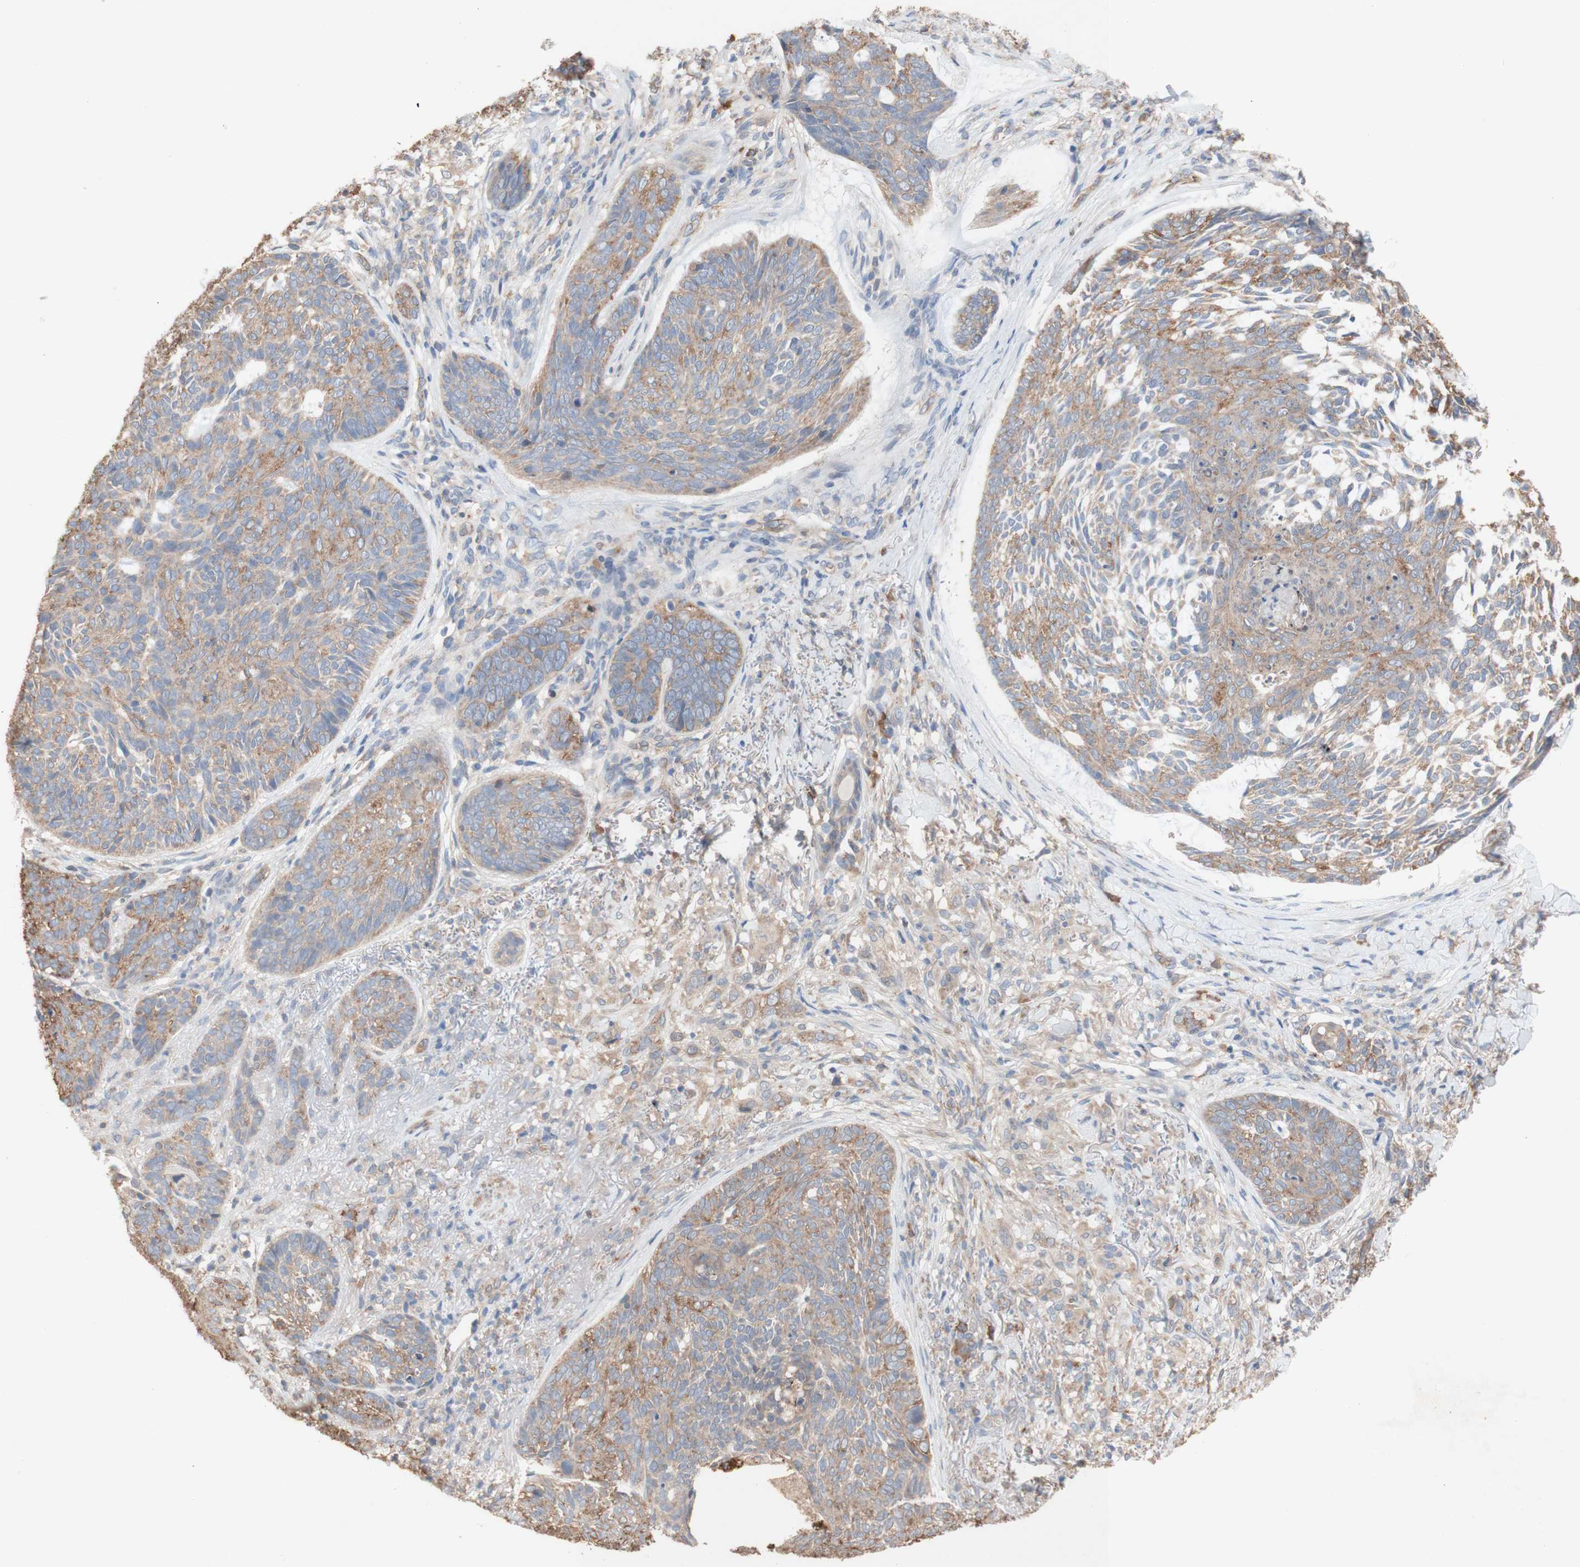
{"staining": {"intensity": "moderate", "quantity": ">75%", "location": "cytoplasmic/membranous"}, "tissue": "skin cancer", "cell_type": "Tumor cells", "image_type": "cancer", "snomed": [{"axis": "morphology", "description": "Basal cell carcinoma"}, {"axis": "topography", "description": "Skin"}], "caption": "Skin cancer was stained to show a protein in brown. There is medium levels of moderate cytoplasmic/membranous expression in about >75% of tumor cells.", "gene": "PDGFB", "patient": {"sex": "male", "age": 43}}